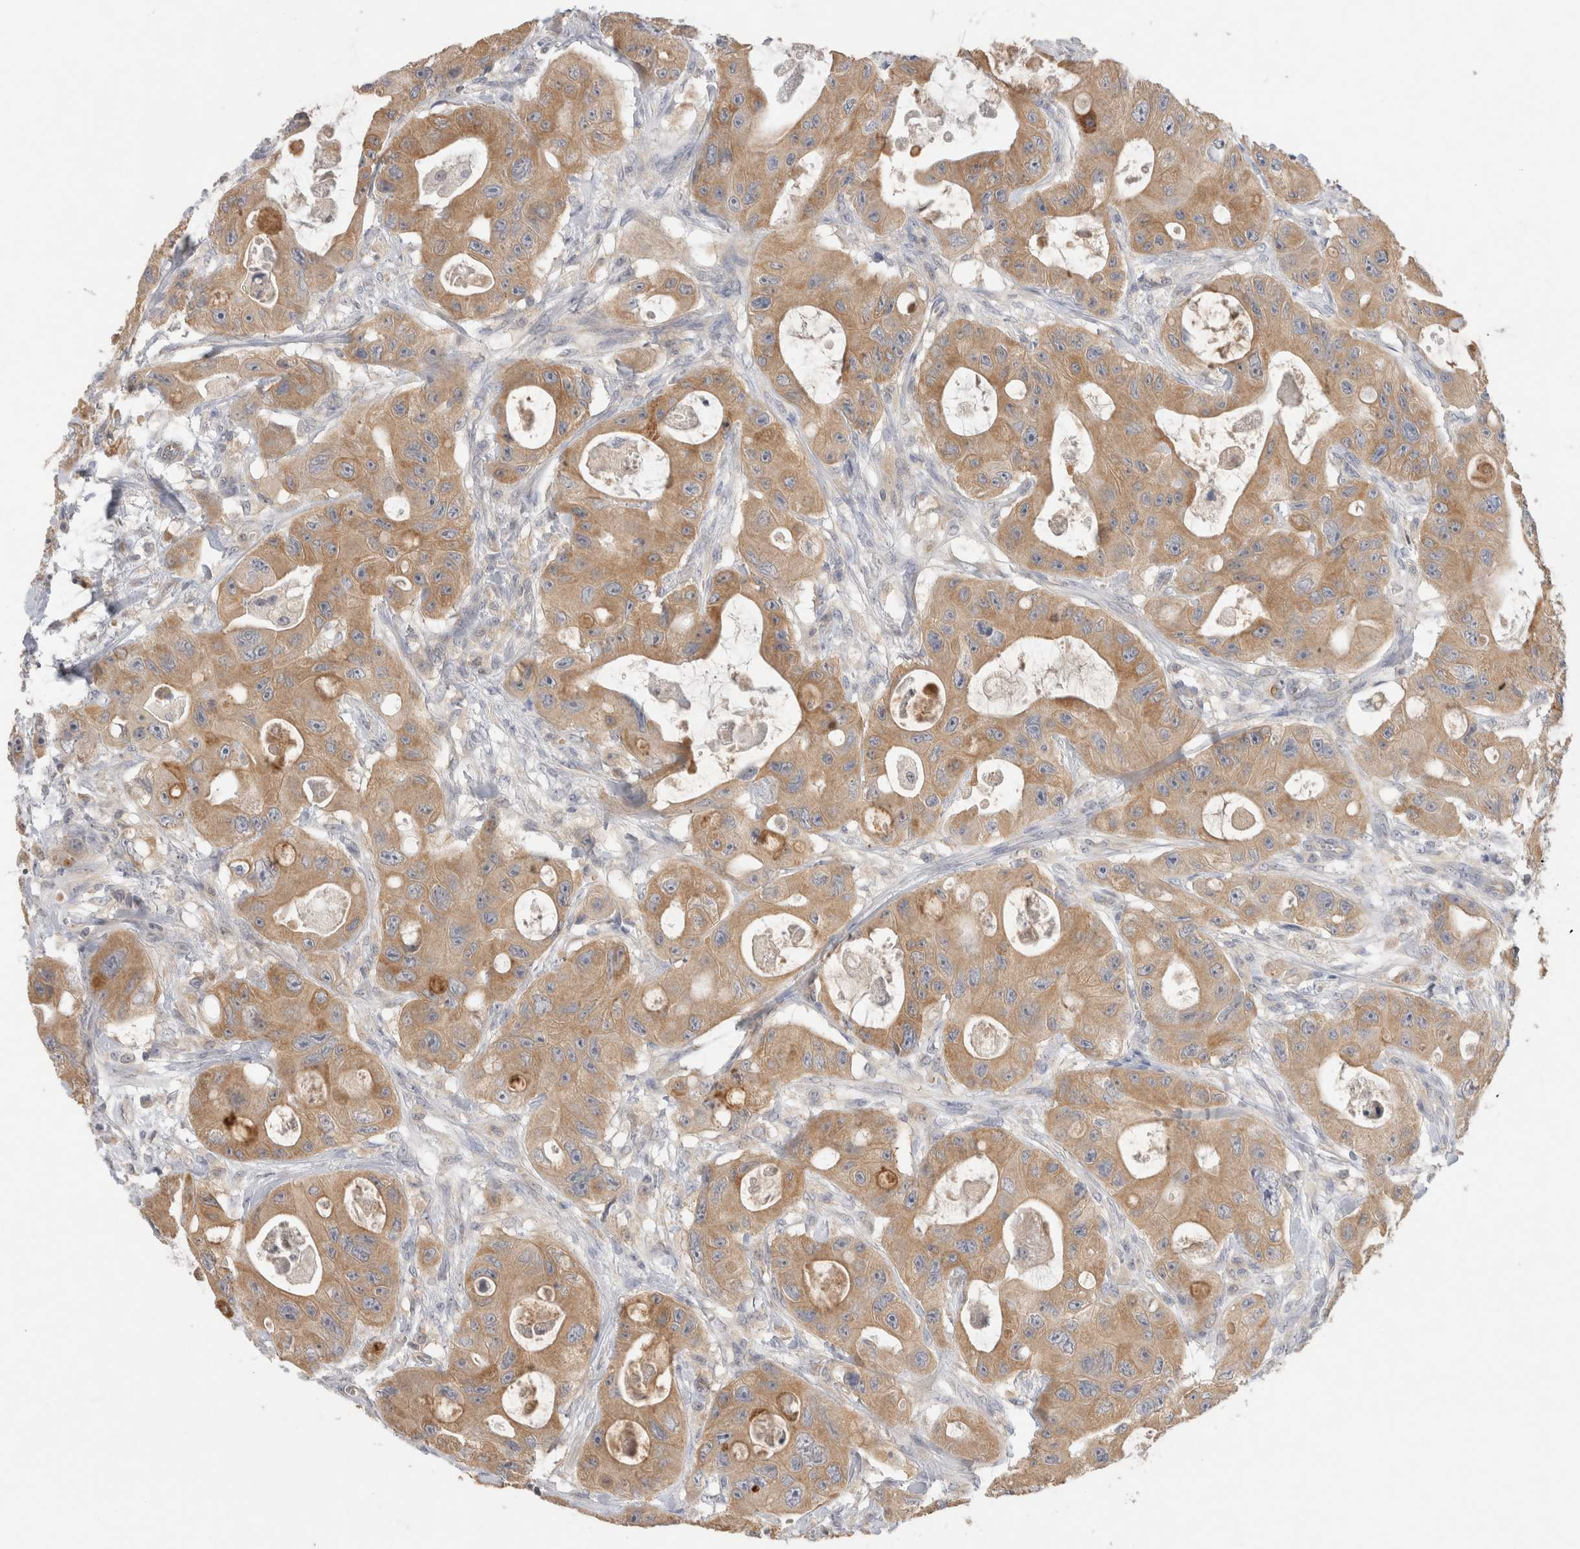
{"staining": {"intensity": "moderate", "quantity": ">75%", "location": "cytoplasmic/membranous"}, "tissue": "colorectal cancer", "cell_type": "Tumor cells", "image_type": "cancer", "snomed": [{"axis": "morphology", "description": "Adenocarcinoma, NOS"}, {"axis": "topography", "description": "Colon"}], "caption": "Protein staining displays moderate cytoplasmic/membranous expression in about >75% of tumor cells in colorectal cancer. The staining was performed using DAB (3,3'-diaminobenzidine), with brown indicating positive protein expression. Nuclei are stained blue with hematoxylin.", "gene": "GAS1", "patient": {"sex": "female", "age": 46}}